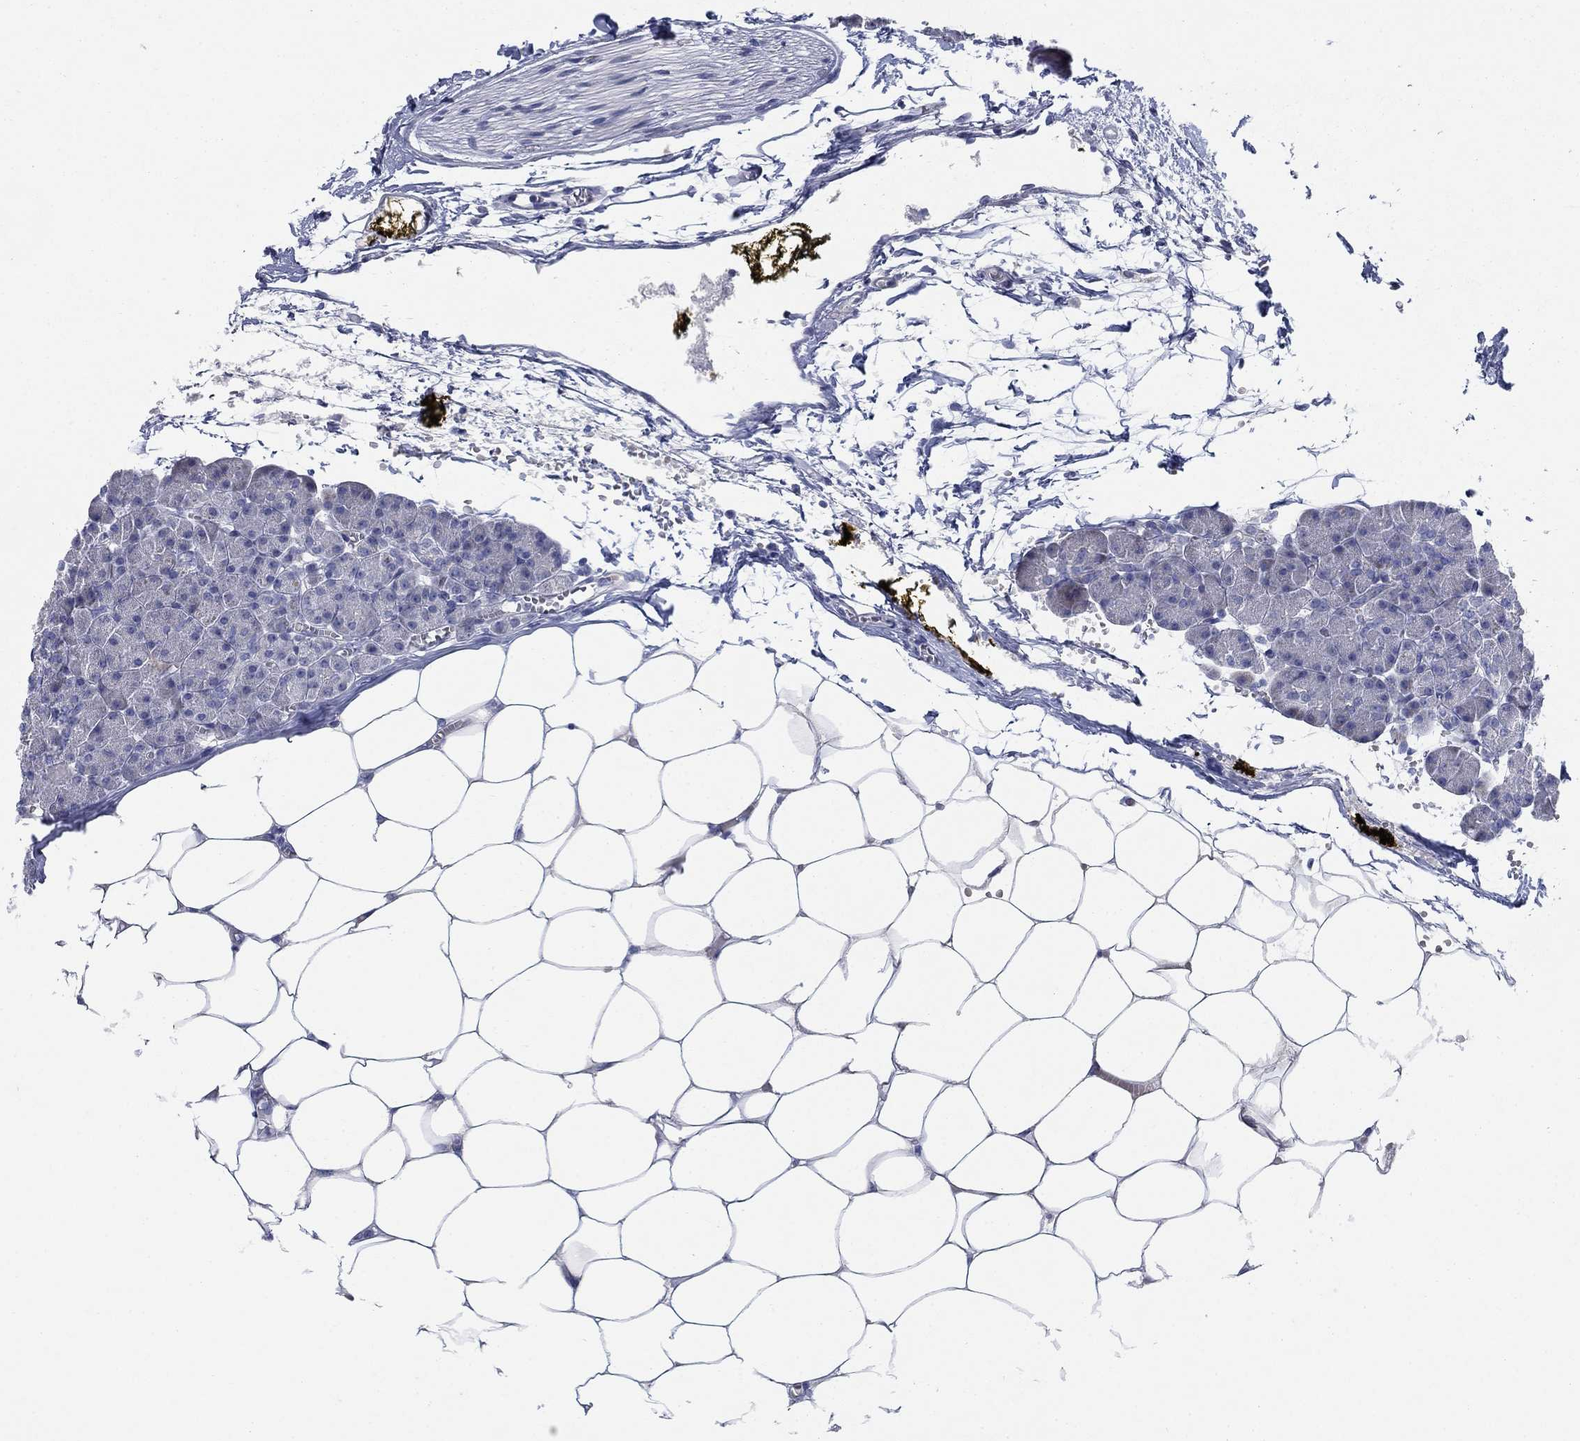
{"staining": {"intensity": "negative", "quantity": "none", "location": "none"}, "tissue": "pancreas", "cell_type": "Exocrine glandular cells", "image_type": "normal", "snomed": [{"axis": "morphology", "description": "Normal tissue, NOS"}, {"axis": "topography", "description": "Pancreas"}], "caption": "Immunohistochemical staining of benign pancreas reveals no significant staining in exocrine glandular cells. (Immunohistochemistry (ihc), brightfield microscopy, high magnification).", "gene": "DNER", "patient": {"sex": "female", "age": 45}}